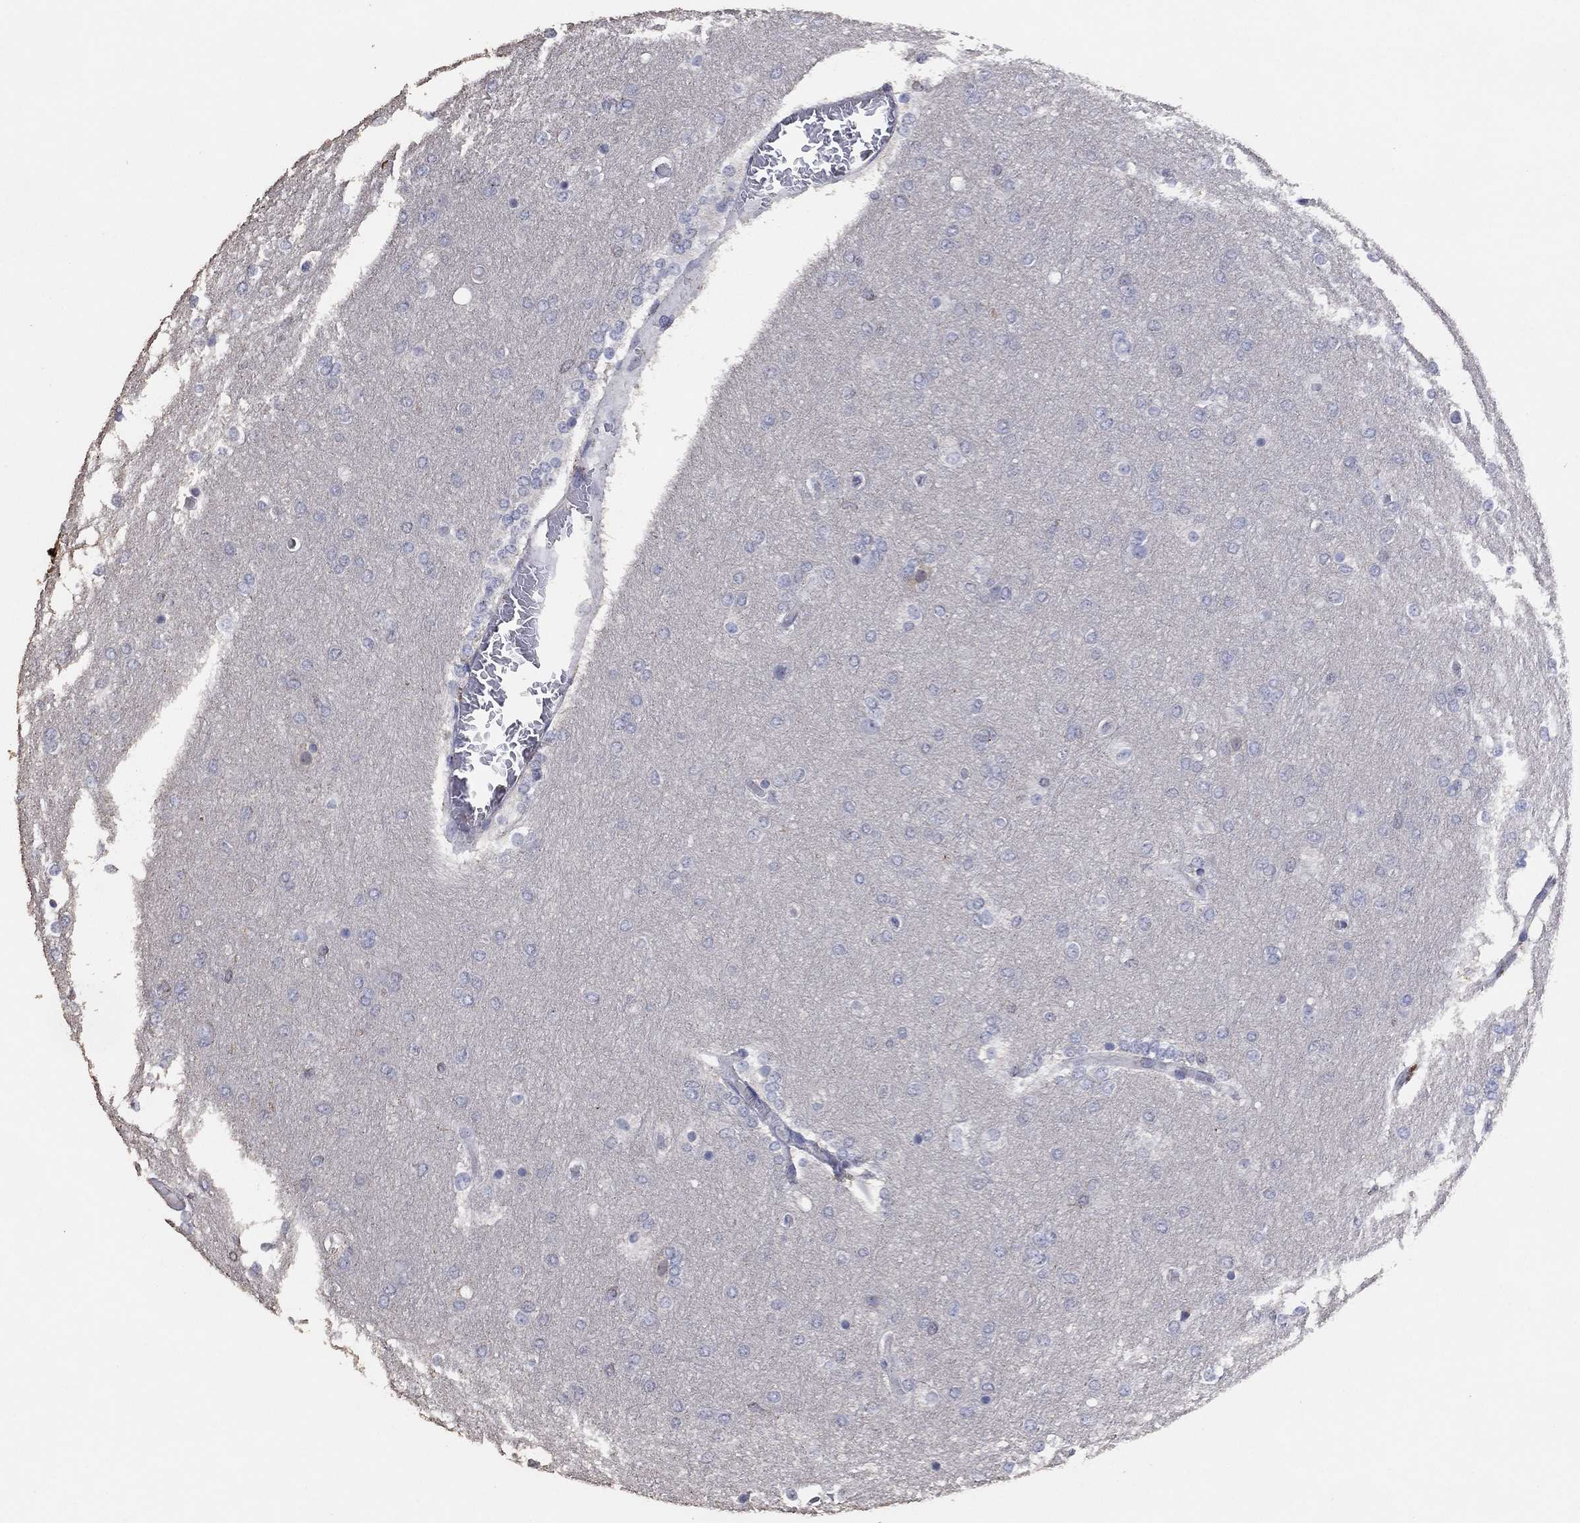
{"staining": {"intensity": "negative", "quantity": "none", "location": "none"}, "tissue": "glioma", "cell_type": "Tumor cells", "image_type": "cancer", "snomed": [{"axis": "morphology", "description": "Glioma, malignant, High grade"}, {"axis": "topography", "description": "Brain"}], "caption": "Immunohistochemistry histopathology image of human malignant high-grade glioma stained for a protein (brown), which exhibits no expression in tumor cells.", "gene": "ADPRHL1", "patient": {"sex": "female", "age": 61}}